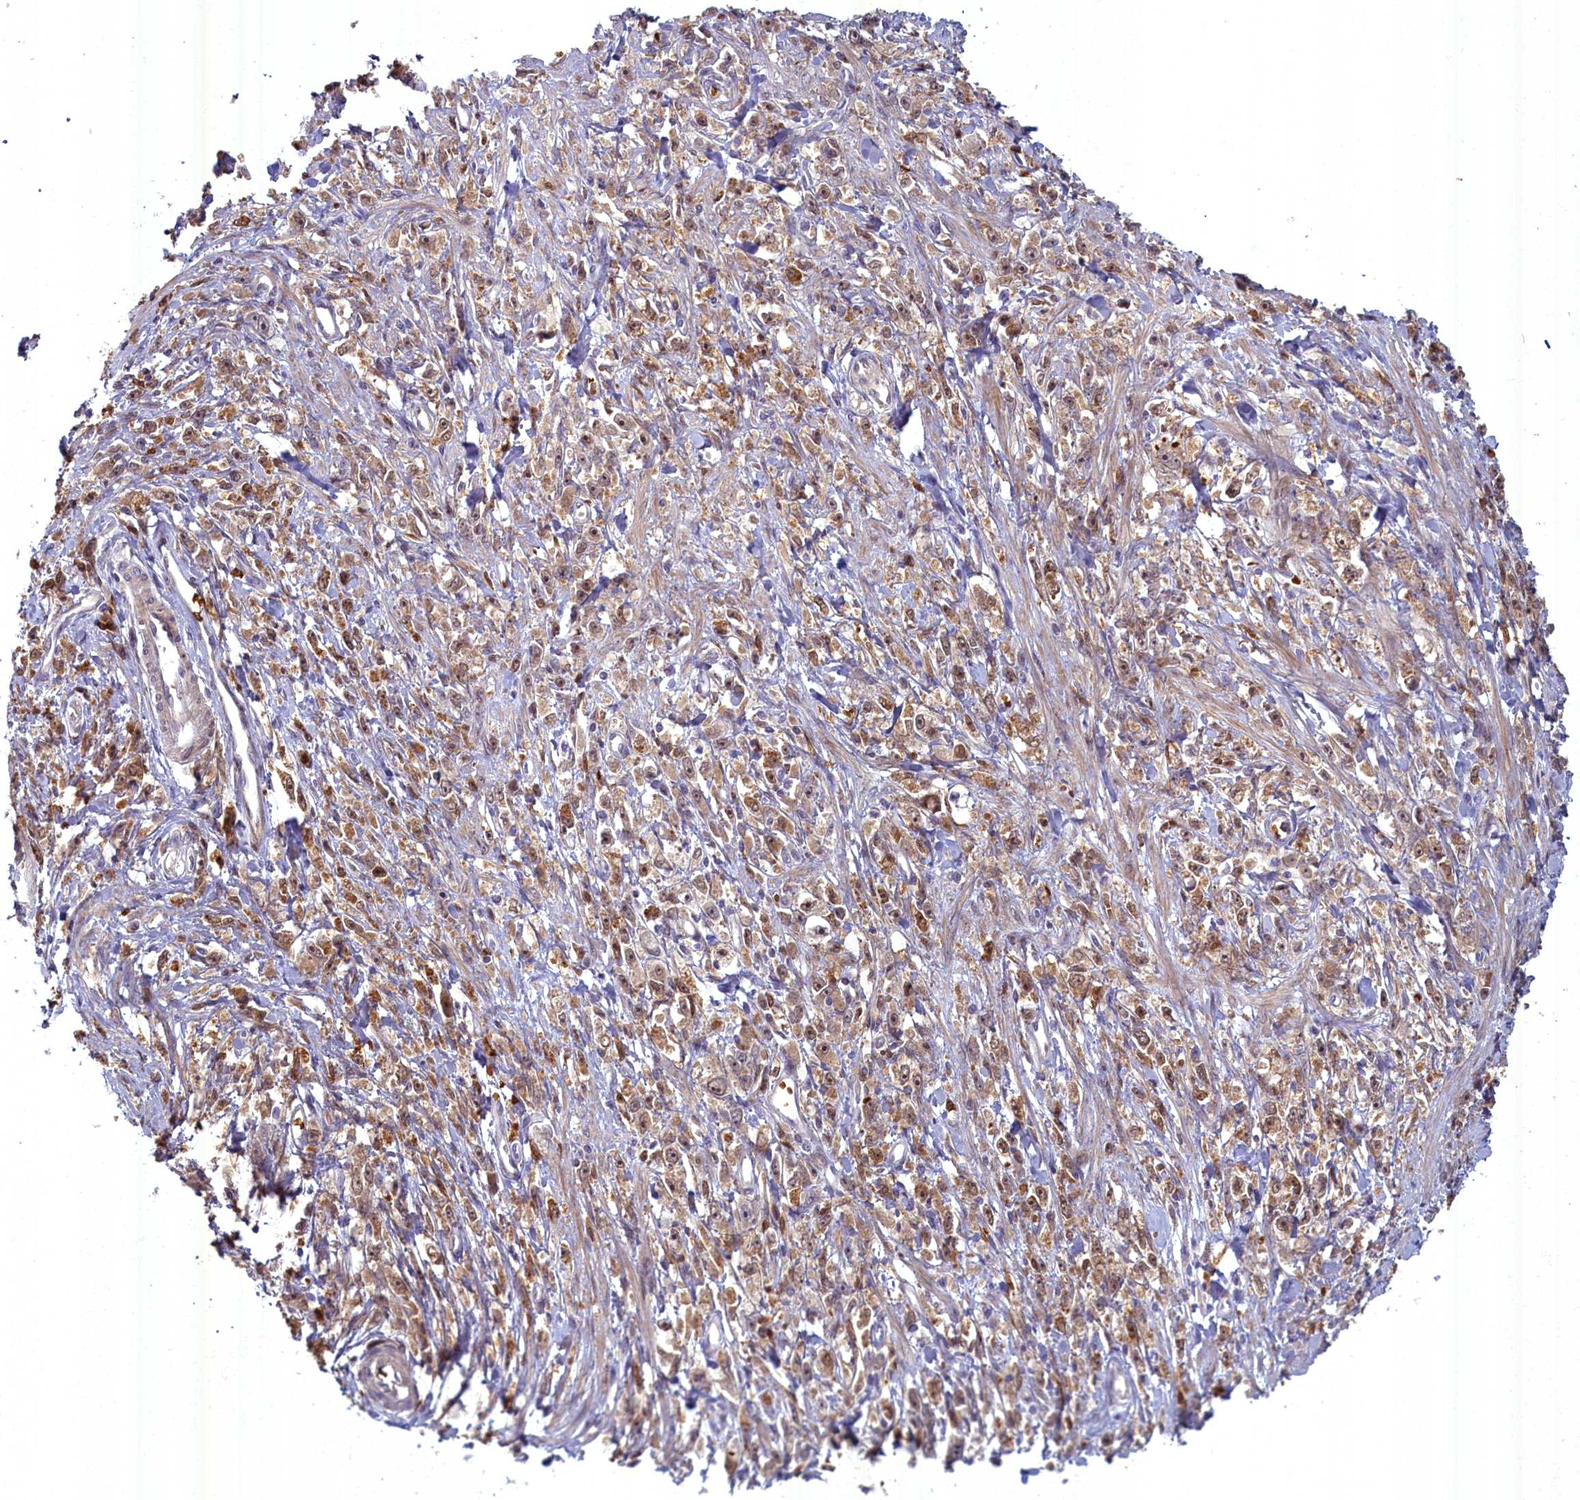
{"staining": {"intensity": "moderate", "quantity": ">75%", "location": "cytoplasmic/membranous"}, "tissue": "stomach cancer", "cell_type": "Tumor cells", "image_type": "cancer", "snomed": [{"axis": "morphology", "description": "Adenocarcinoma, NOS"}, {"axis": "topography", "description": "Stomach"}], "caption": "The histopathology image displays a brown stain indicating the presence of a protein in the cytoplasmic/membranous of tumor cells in stomach cancer (adenocarcinoma).", "gene": "BLVRB", "patient": {"sex": "female", "age": 59}}